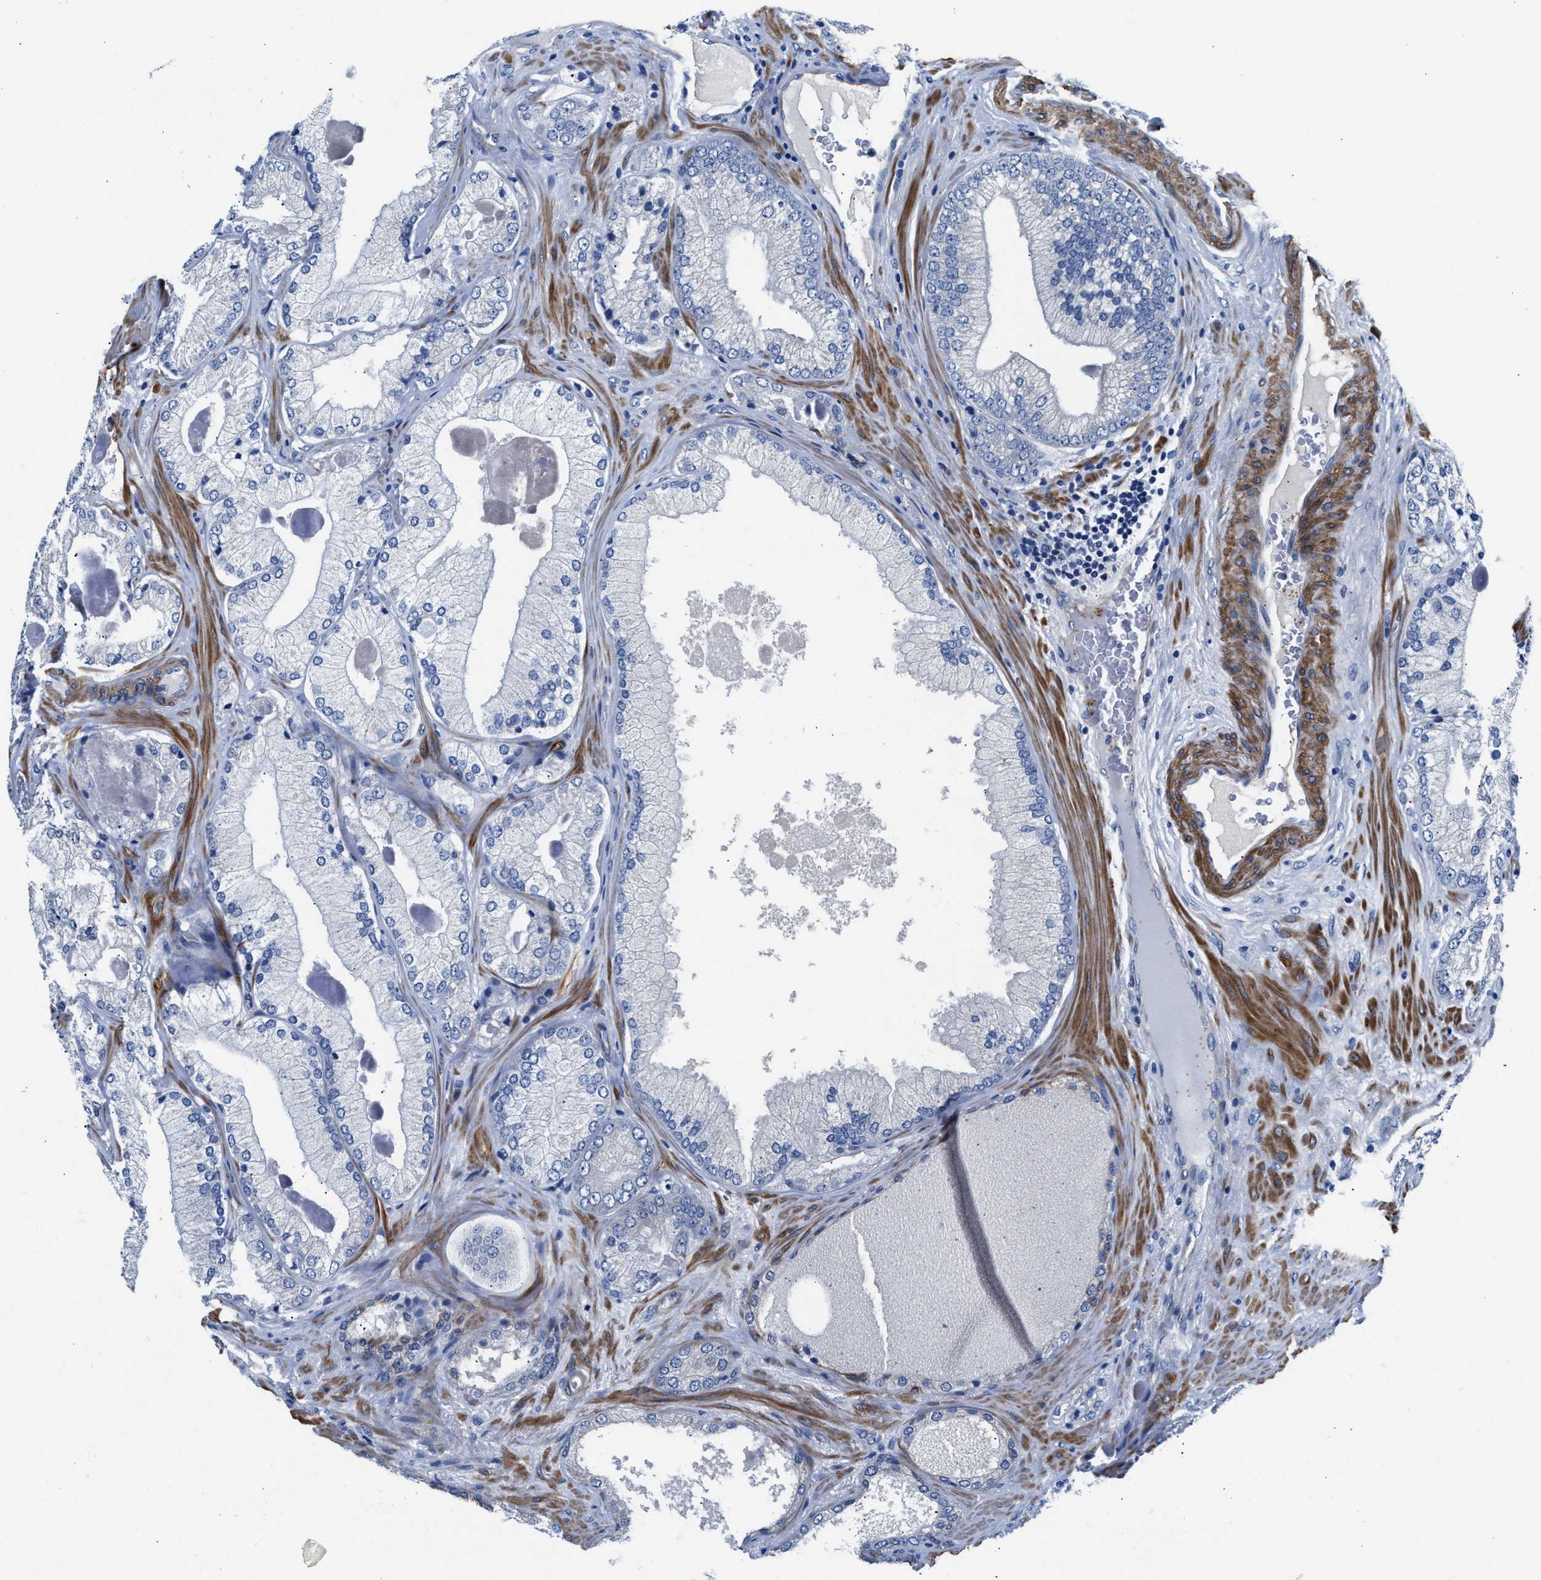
{"staining": {"intensity": "negative", "quantity": "none", "location": "none"}, "tissue": "prostate cancer", "cell_type": "Tumor cells", "image_type": "cancer", "snomed": [{"axis": "morphology", "description": "Adenocarcinoma, Low grade"}, {"axis": "topography", "description": "Prostate"}], "caption": "This is an immunohistochemistry histopathology image of human adenocarcinoma (low-grade) (prostate). There is no expression in tumor cells.", "gene": "PARG", "patient": {"sex": "male", "age": 65}}